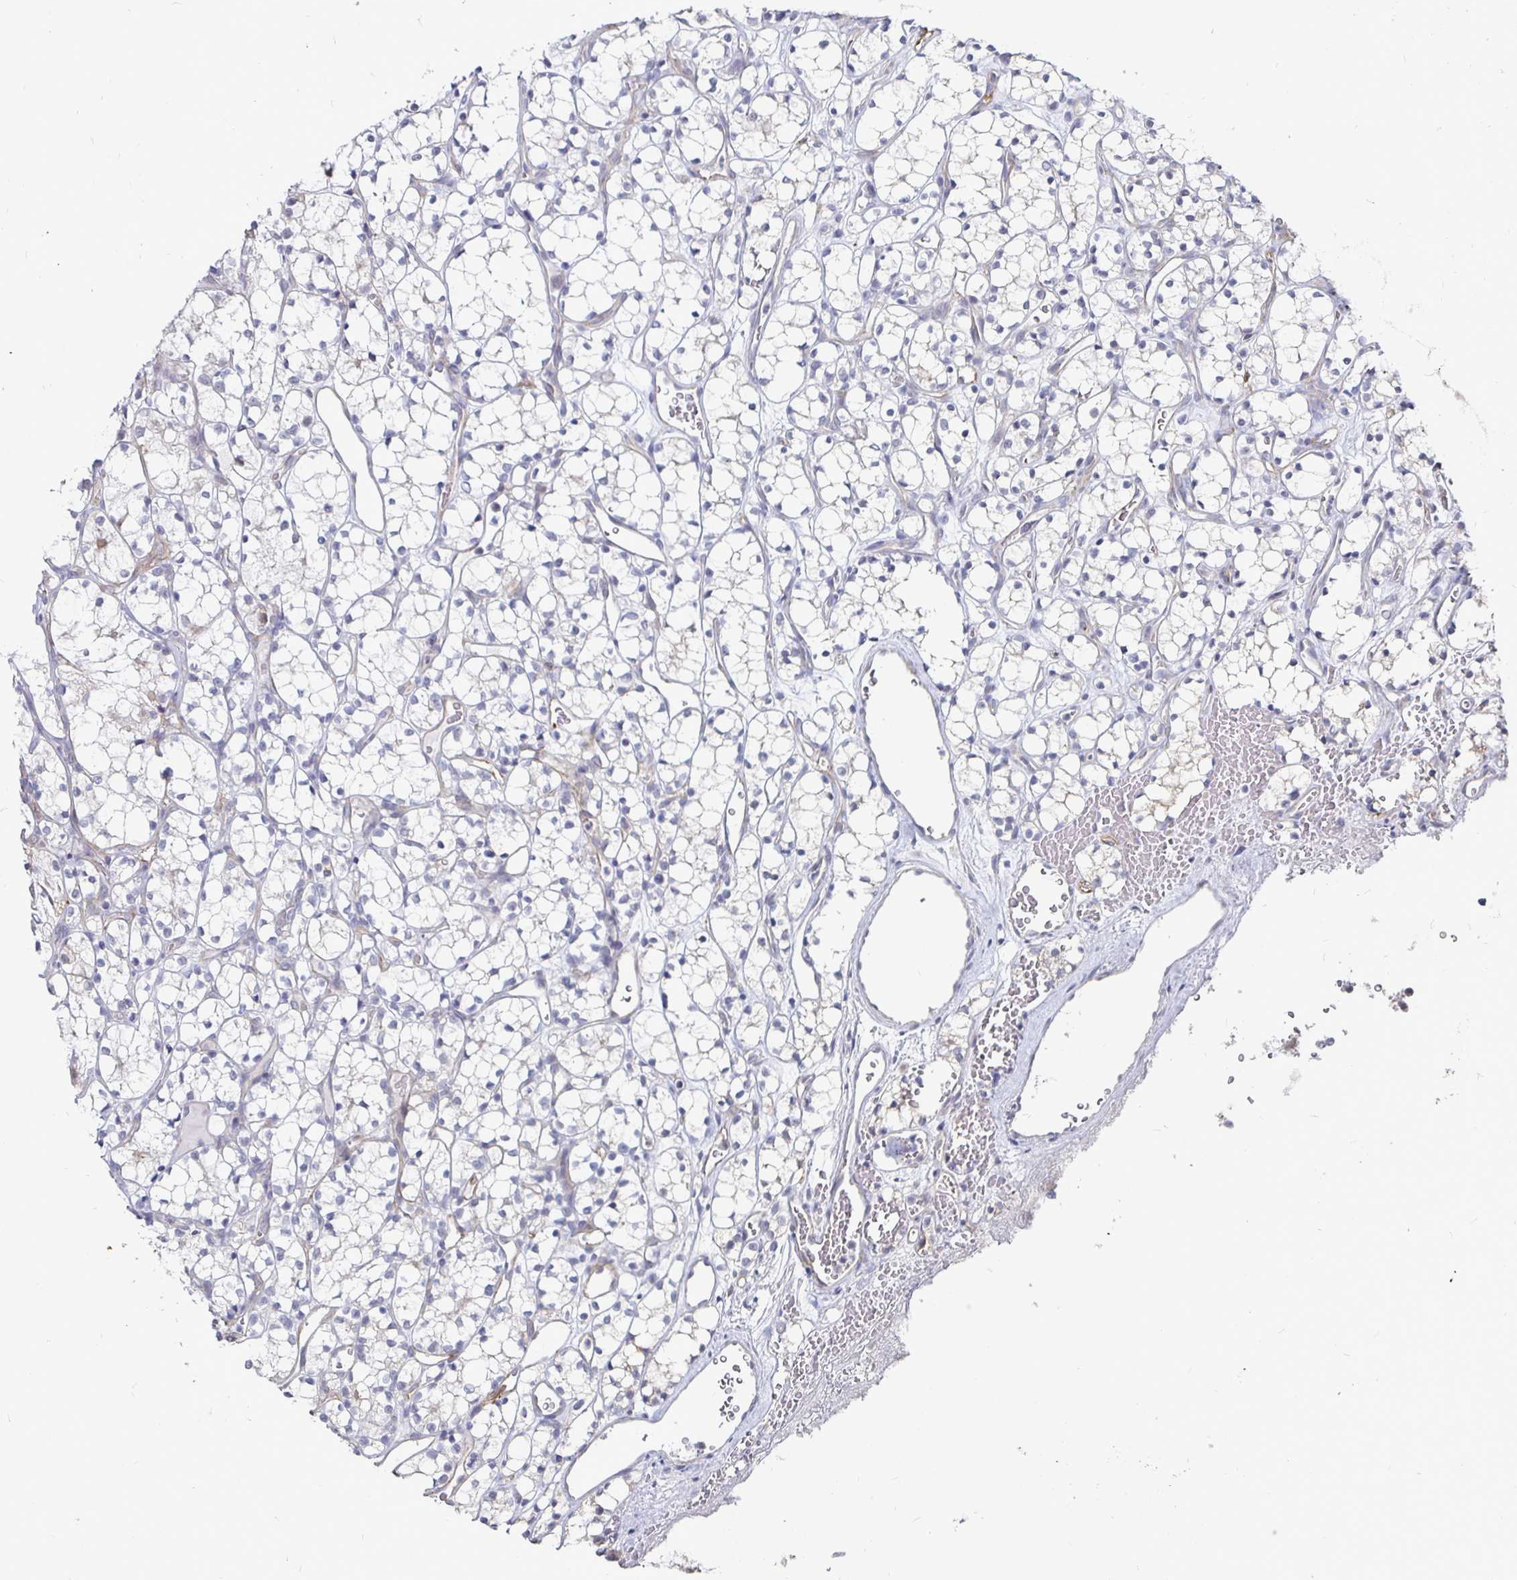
{"staining": {"intensity": "negative", "quantity": "none", "location": "none"}, "tissue": "renal cancer", "cell_type": "Tumor cells", "image_type": "cancer", "snomed": [{"axis": "morphology", "description": "Adenocarcinoma, NOS"}, {"axis": "topography", "description": "Kidney"}], "caption": "There is no significant expression in tumor cells of adenocarcinoma (renal). (Brightfield microscopy of DAB (3,3'-diaminobenzidine) immunohistochemistry at high magnification).", "gene": "CCDC85A", "patient": {"sex": "female", "age": 69}}